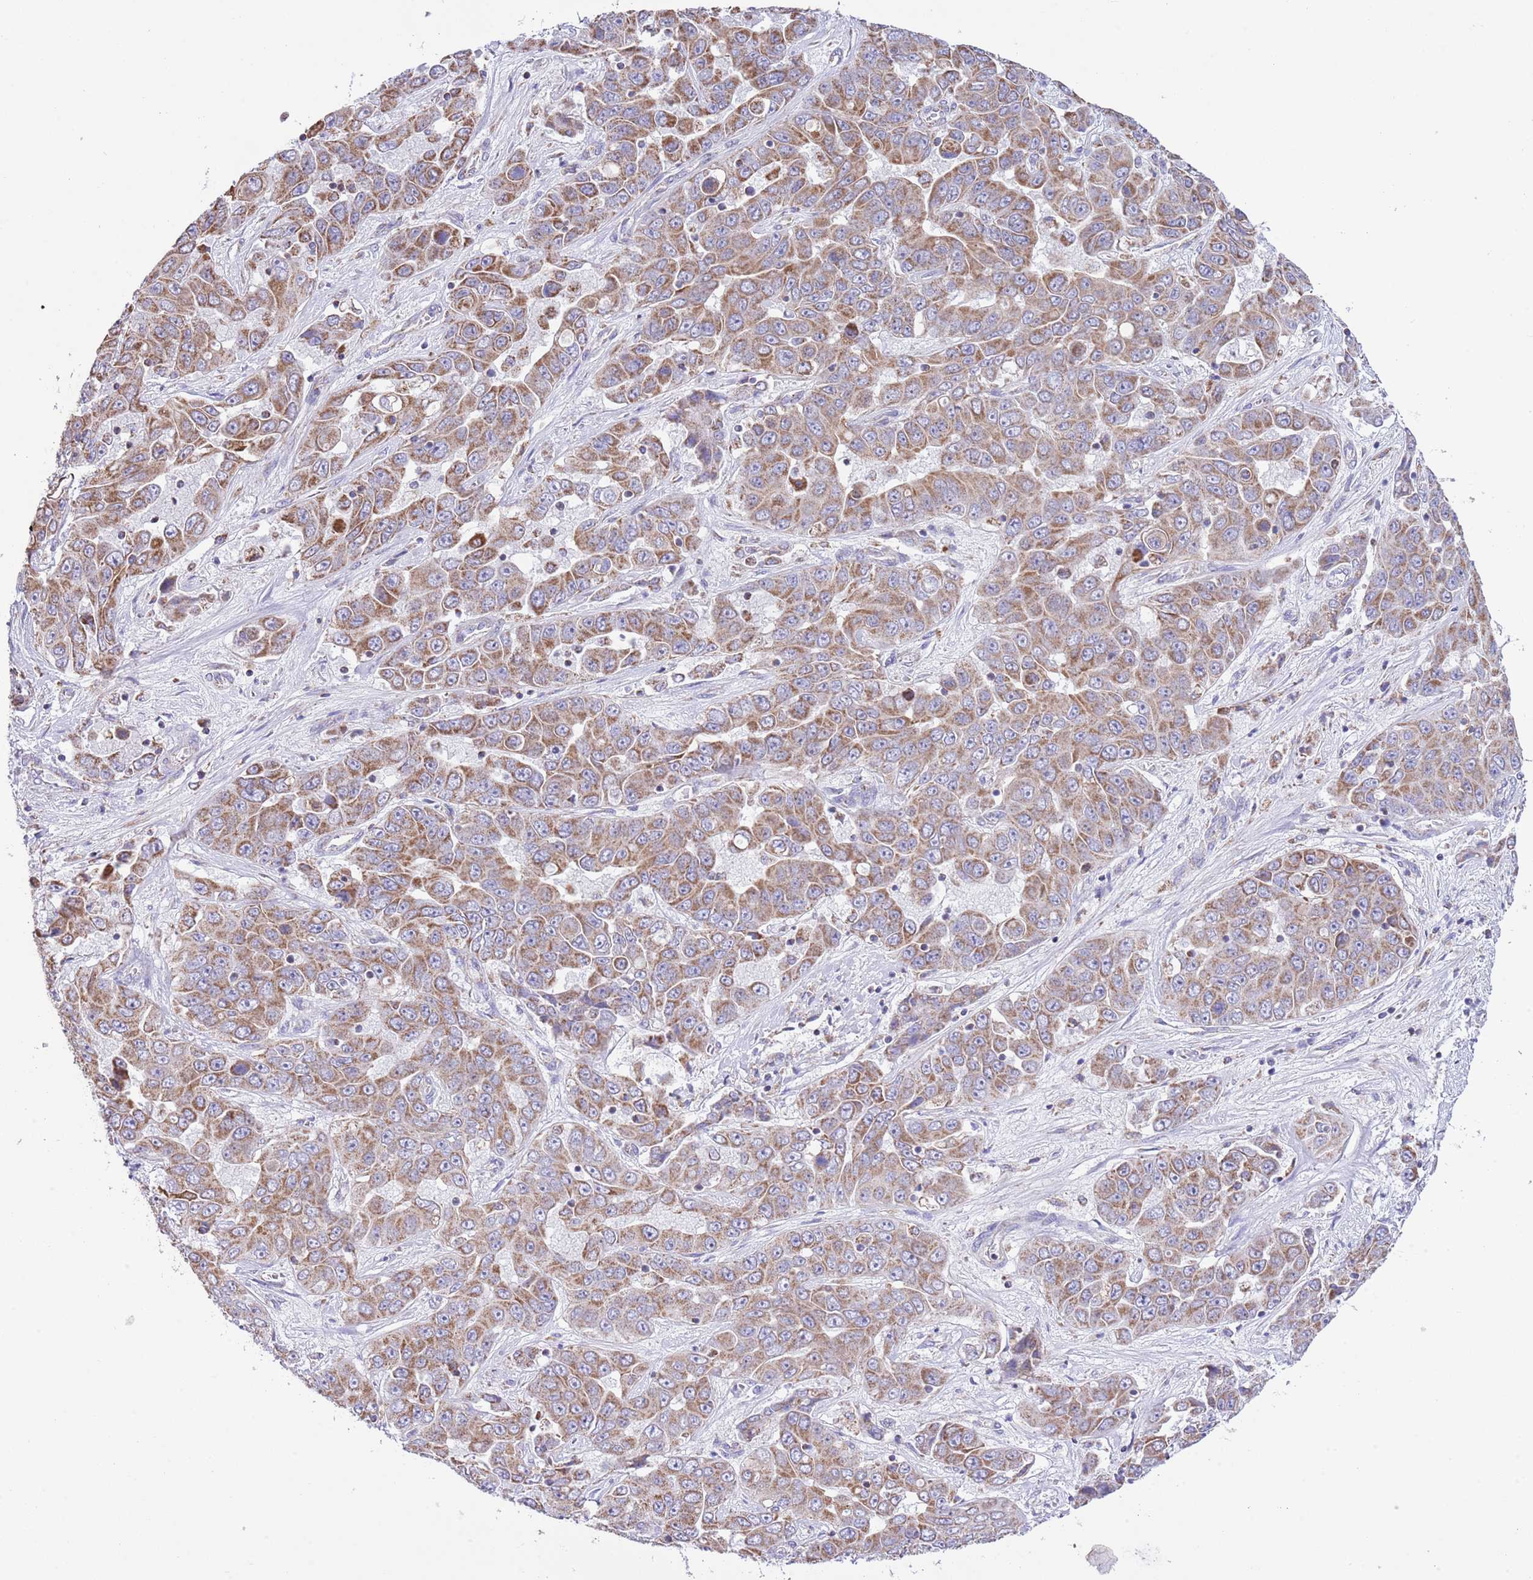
{"staining": {"intensity": "moderate", "quantity": ">75%", "location": "cytoplasmic/membranous"}, "tissue": "liver cancer", "cell_type": "Tumor cells", "image_type": "cancer", "snomed": [{"axis": "morphology", "description": "Cholangiocarcinoma"}, {"axis": "topography", "description": "Liver"}], "caption": "Liver cancer was stained to show a protein in brown. There is medium levels of moderate cytoplasmic/membranous positivity in approximately >75% of tumor cells. (Brightfield microscopy of DAB IHC at high magnification).", "gene": "TEKTIP1", "patient": {"sex": "female", "age": 52}}